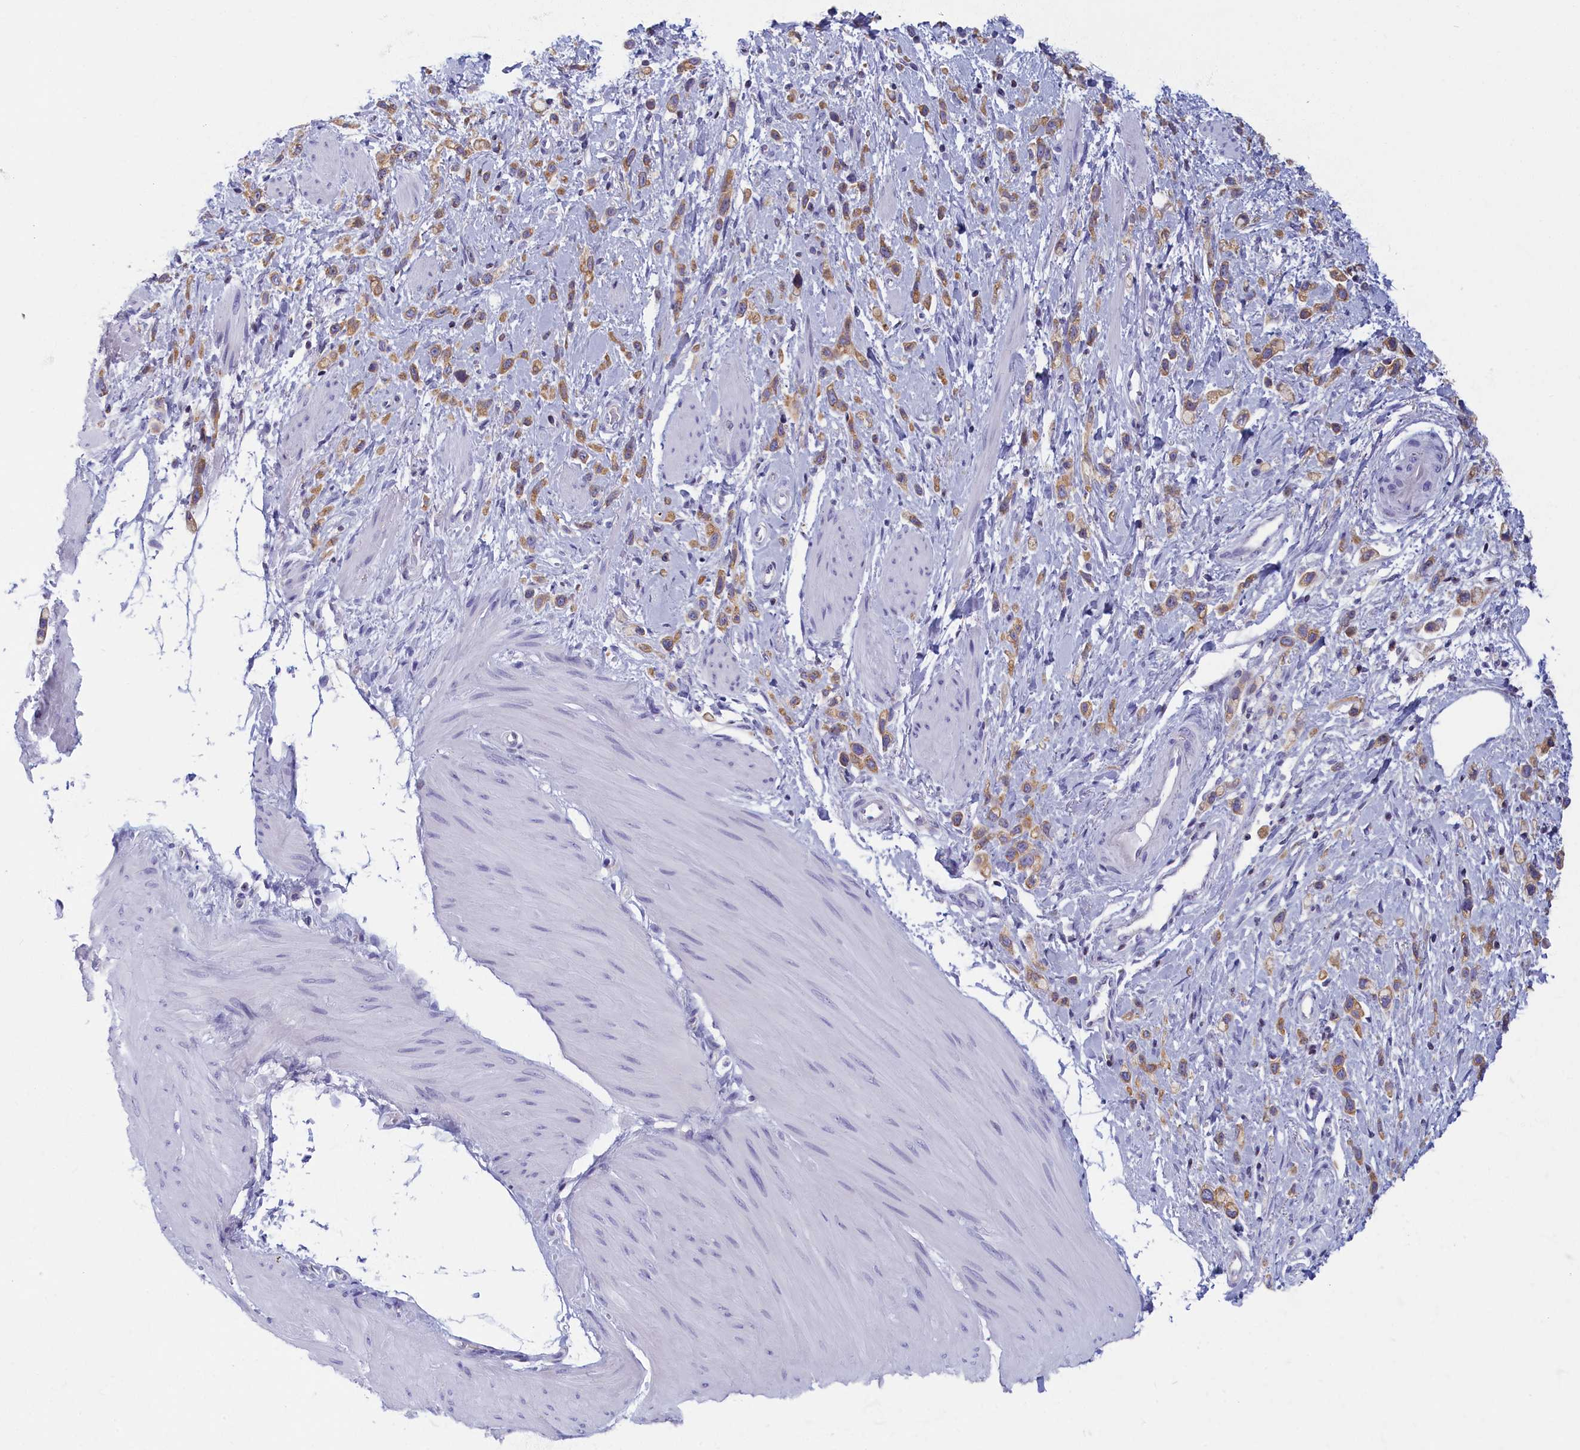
{"staining": {"intensity": "moderate", "quantity": "25%-75%", "location": "cytoplasmic/membranous"}, "tissue": "stomach cancer", "cell_type": "Tumor cells", "image_type": "cancer", "snomed": [{"axis": "morphology", "description": "Adenocarcinoma, NOS"}, {"axis": "topography", "description": "Stomach"}], "caption": "Immunohistochemistry image of human adenocarcinoma (stomach) stained for a protein (brown), which demonstrates medium levels of moderate cytoplasmic/membranous positivity in about 25%-75% of tumor cells.", "gene": "NOL10", "patient": {"sex": "female", "age": 65}}